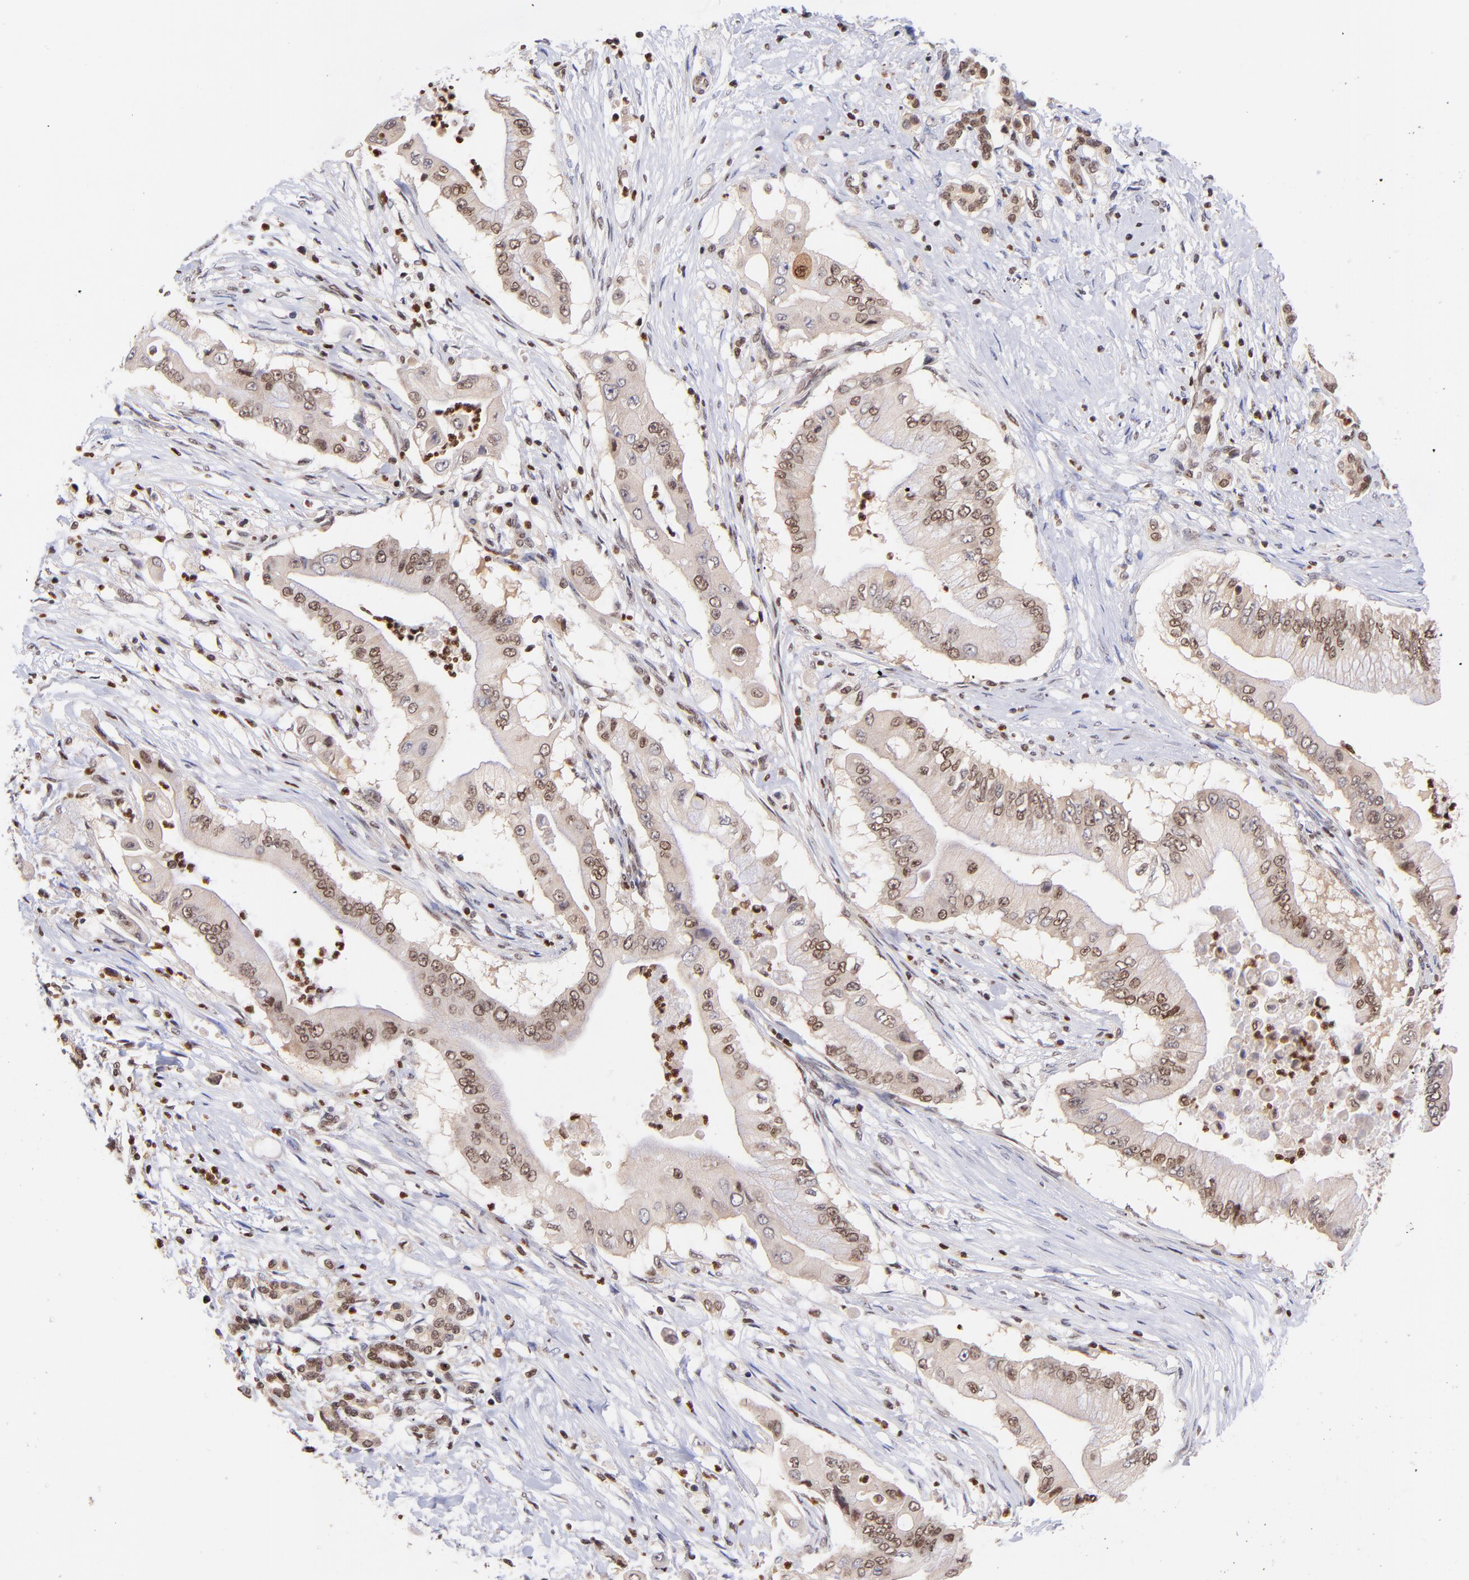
{"staining": {"intensity": "moderate", "quantity": ">75%", "location": "cytoplasmic/membranous,nuclear"}, "tissue": "pancreatic cancer", "cell_type": "Tumor cells", "image_type": "cancer", "snomed": [{"axis": "morphology", "description": "Adenocarcinoma, NOS"}, {"axis": "topography", "description": "Pancreas"}], "caption": "Pancreatic cancer (adenocarcinoma) stained with a protein marker reveals moderate staining in tumor cells.", "gene": "WDR25", "patient": {"sex": "male", "age": 62}}